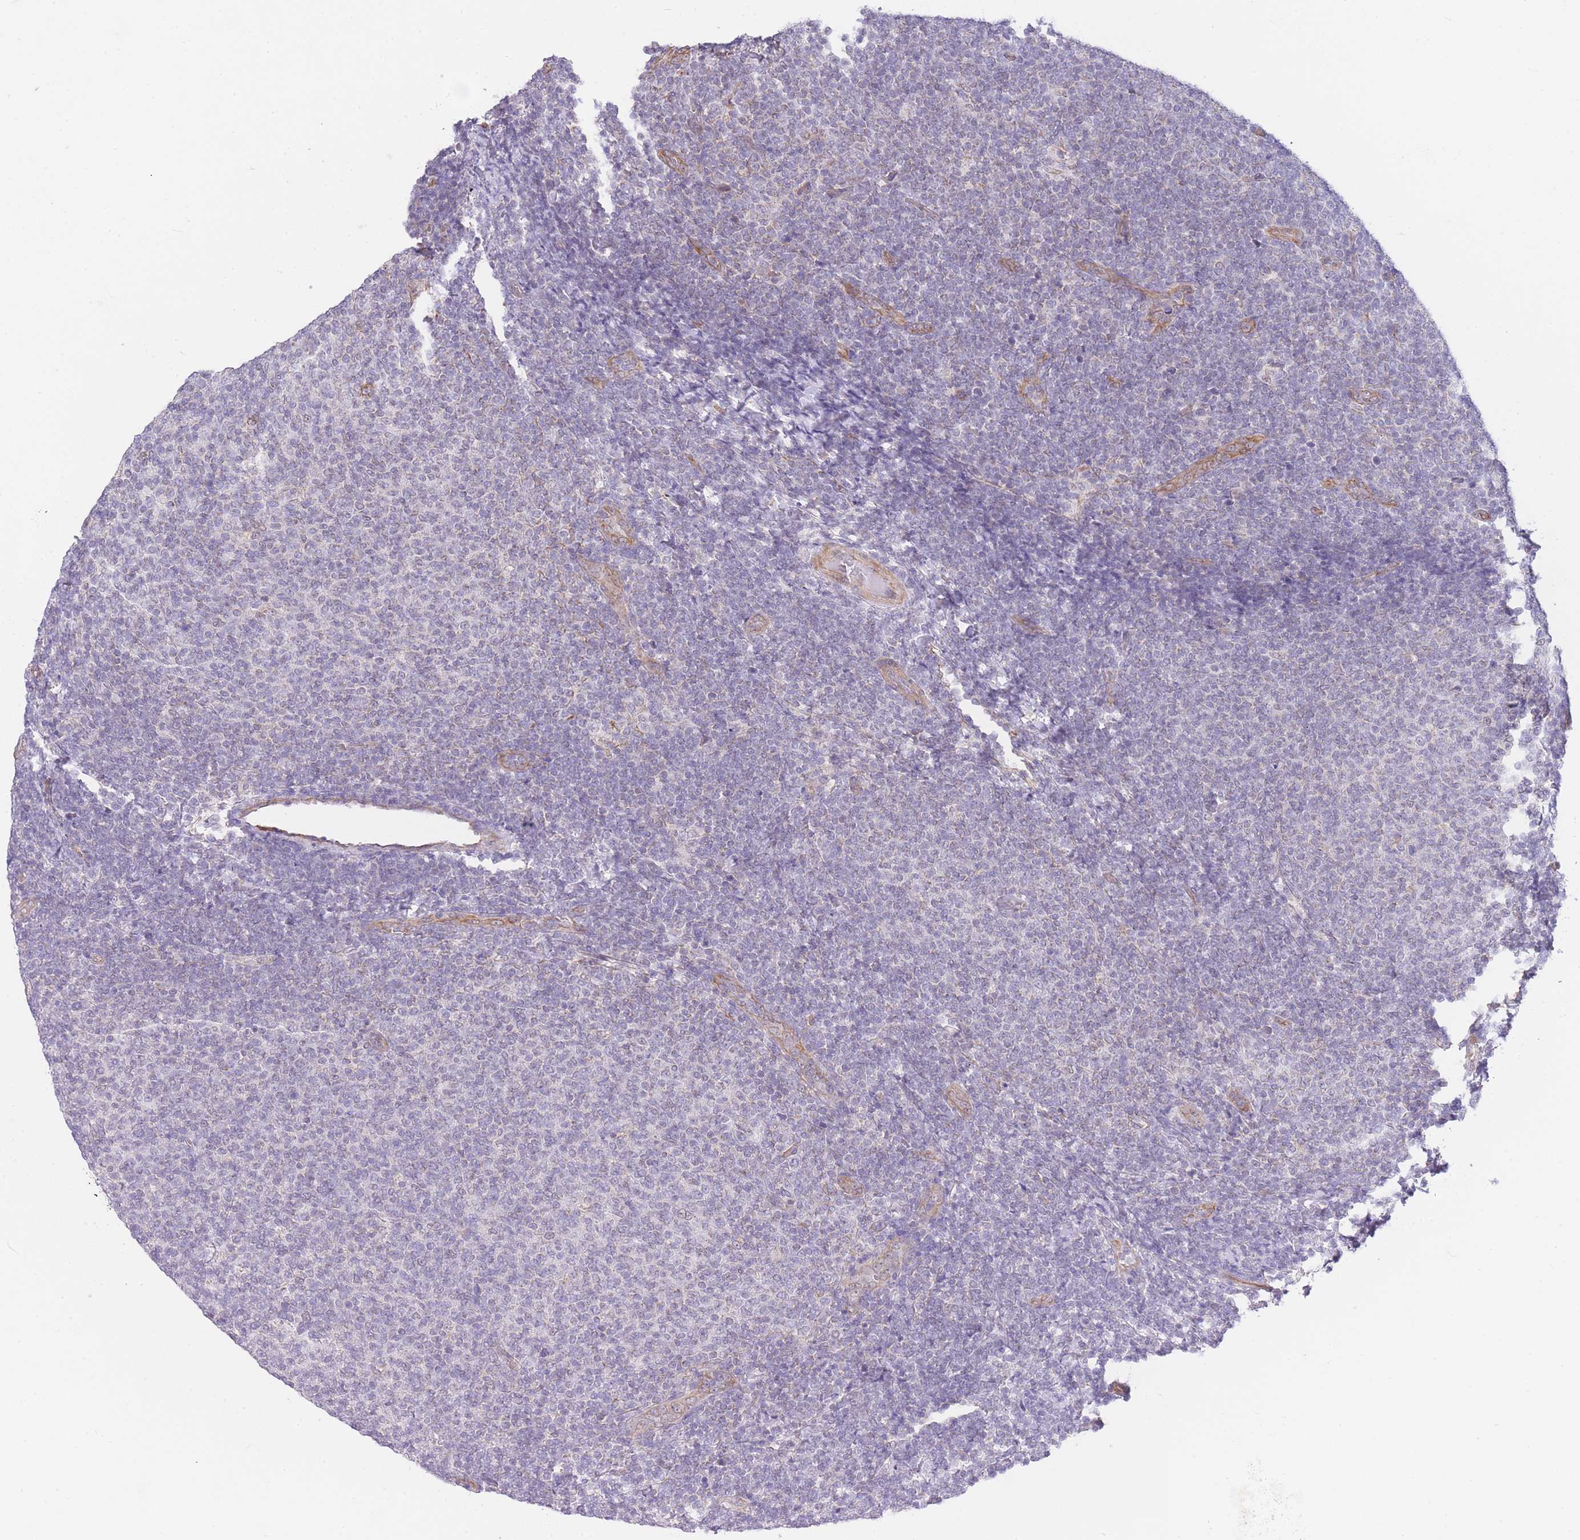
{"staining": {"intensity": "negative", "quantity": "none", "location": "none"}, "tissue": "lymphoma", "cell_type": "Tumor cells", "image_type": "cancer", "snomed": [{"axis": "morphology", "description": "Malignant lymphoma, non-Hodgkin's type, Low grade"}, {"axis": "topography", "description": "Lymph node"}], "caption": "A histopathology image of human low-grade malignant lymphoma, non-Hodgkin's type is negative for staining in tumor cells.", "gene": "CTBP1", "patient": {"sex": "male", "age": 66}}